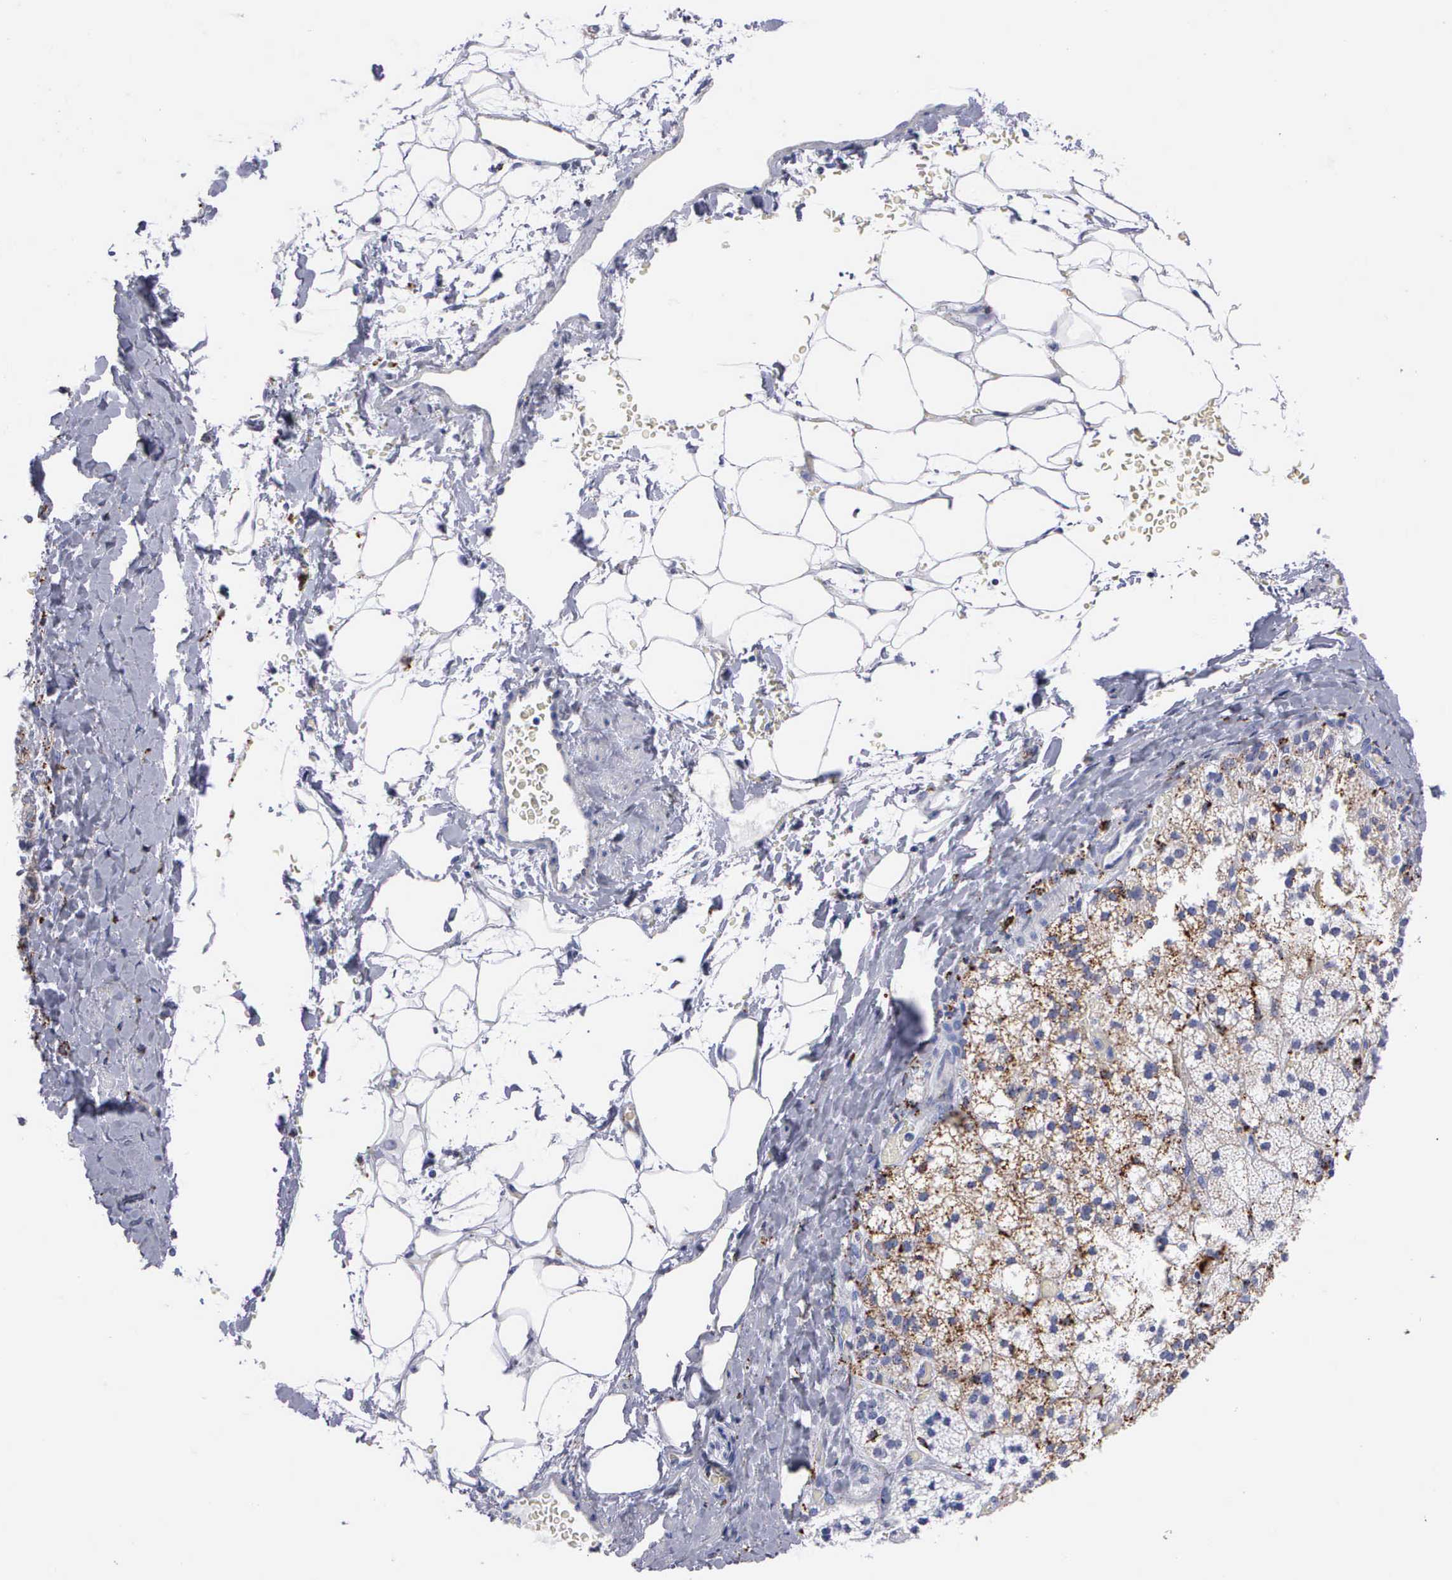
{"staining": {"intensity": "moderate", "quantity": "25%-75%", "location": "cytoplasmic/membranous"}, "tissue": "adrenal gland", "cell_type": "Glandular cells", "image_type": "normal", "snomed": [{"axis": "morphology", "description": "Normal tissue, NOS"}, {"axis": "topography", "description": "Adrenal gland"}], "caption": "Protein staining shows moderate cytoplasmic/membranous positivity in approximately 25%-75% of glandular cells in normal adrenal gland.", "gene": "CTSH", "patient": {"sex": "male", "age": 53}}